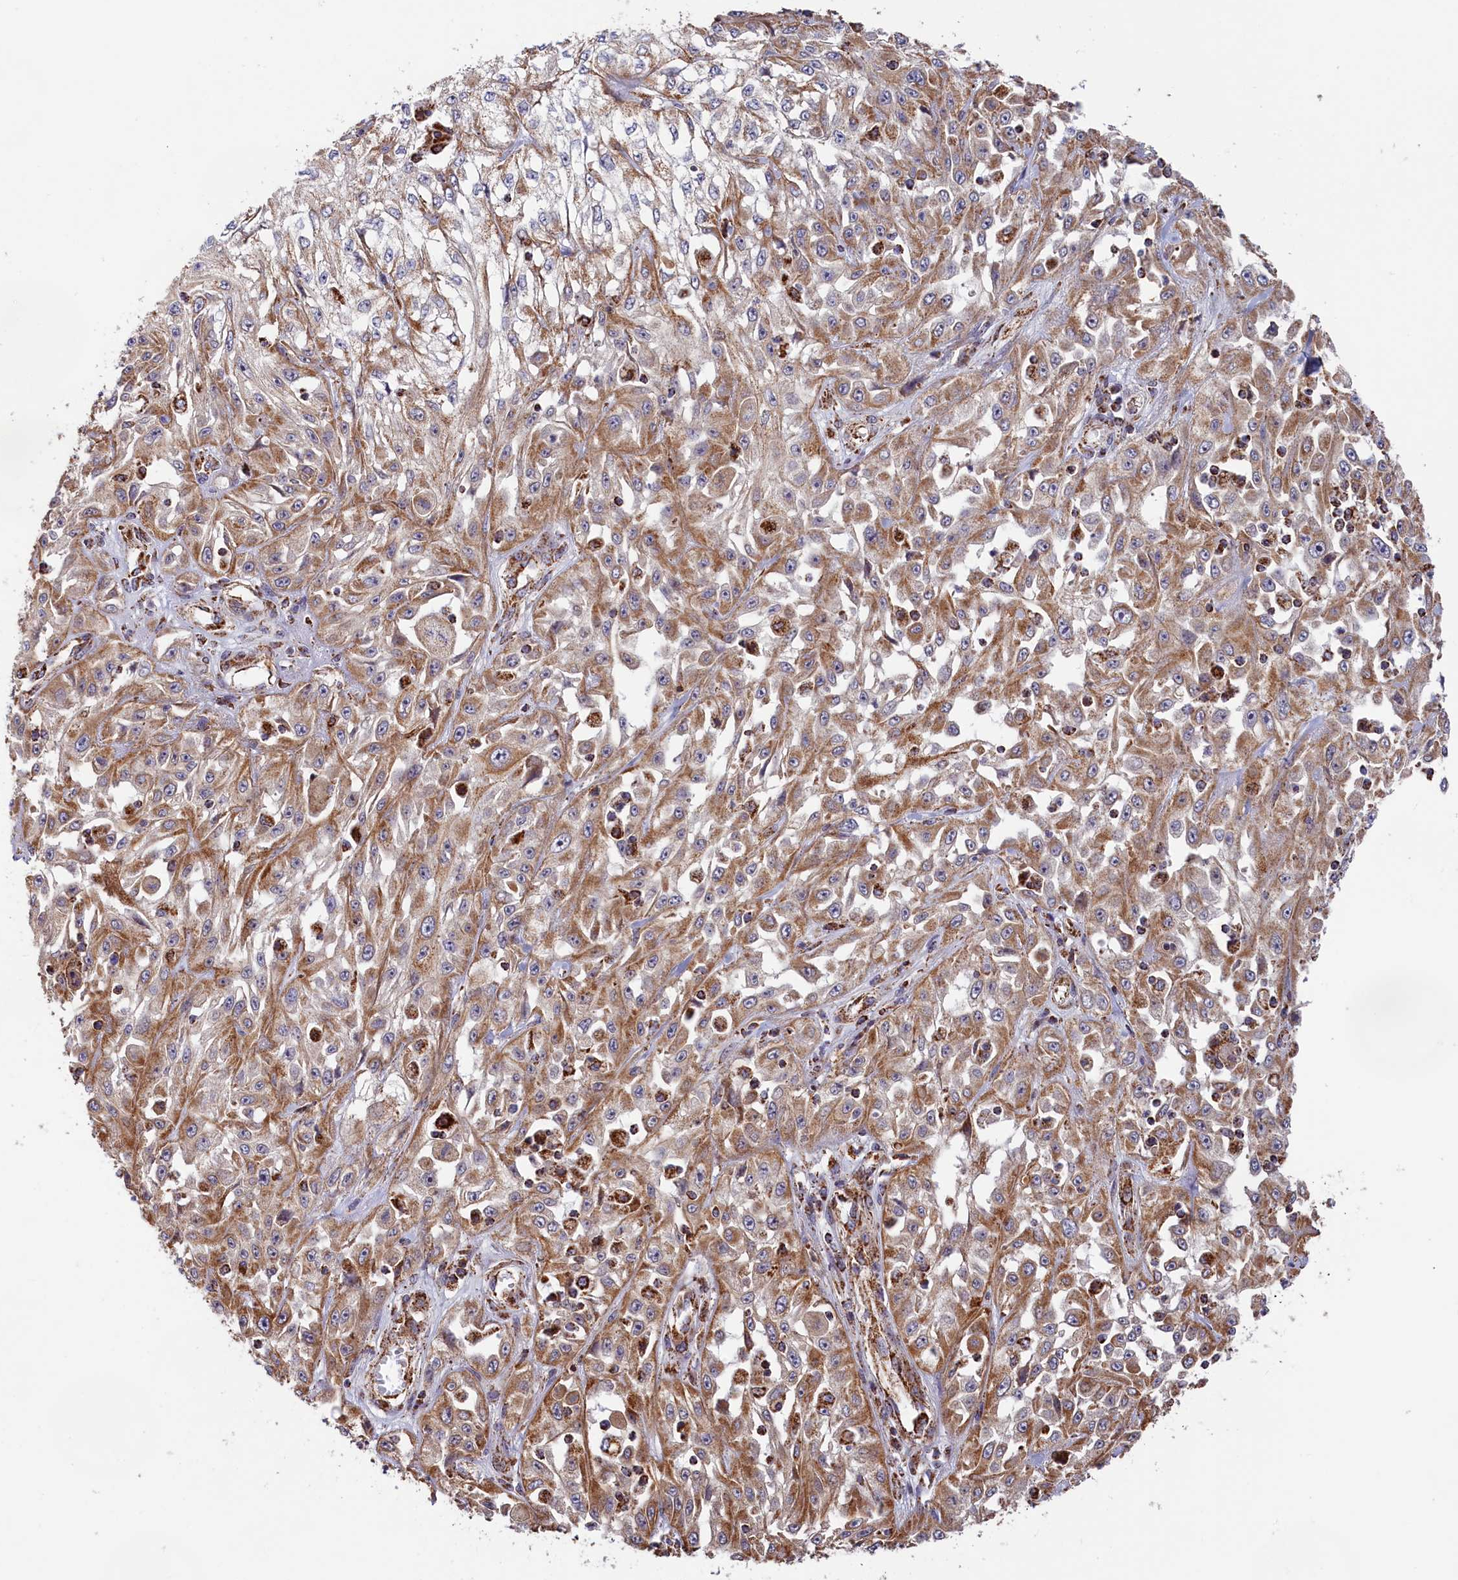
{"staining": {"intensity": "moderate", "quantity": ">75%", "location": "cytoplasmic/membranous"}, "tissue": "skin cancer", "cell_type": "Tumor cells", "image_type": "cancer", "snomed": [{"axis": "morphology", "description": "Squamous cell carcinoma, NOS"}, {"axis": "morphology", "description": "Squamous cell carcinoma, metastatic, NOS"}, {"axis": "topography", "description": "Skin"}, {"axis": "topography", "description": "Lymph node"}], "caption": "Protein analysis of skin squamous cell carcinoma tissue displays moderate cytoplasmic/membranous positivity in approximately >75% of tumor cells. (DAB IHC with brightfield microscopy, high magnification).", "gene": "MACROD1", "patient": {"sex": "male", "age": 75}}